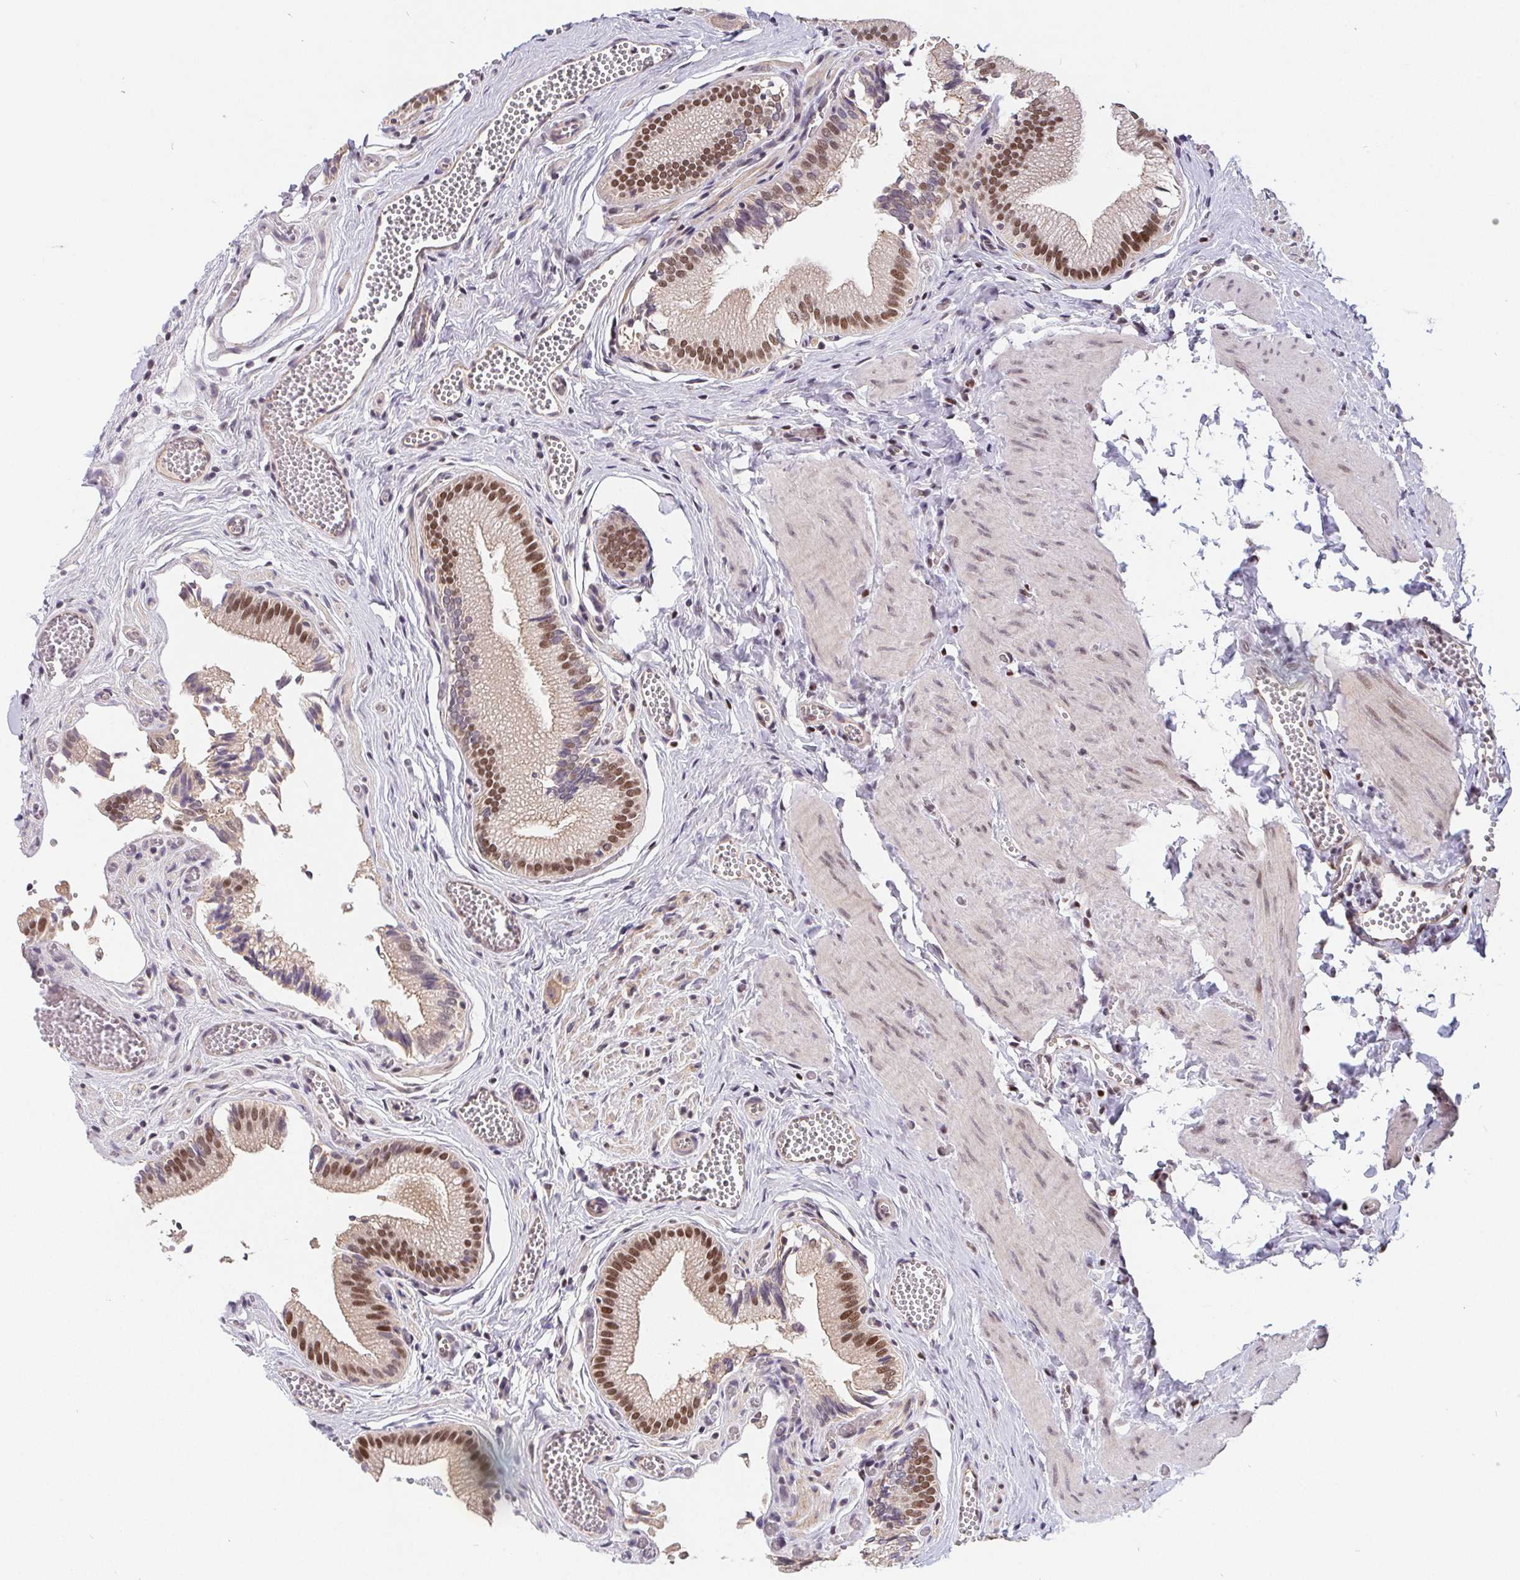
{"staining": {"intensity": "moderate", "quantity": ">75%", "location": "nuclear"}, "tissue": "gallbladder", "cell_type": "Glandular cells", "image_type": "normal", "snomed": [{"axis": "morphology", "description": "Normal tissue, NOS"}, {"axis": "topography", "description": "Gallbladder"}, {"axis": "topography", "description": "Peripheral nerve tissue"}], "caption": "A medium amount of moderate nuclear staining is seen in approximately >75% of glandular cells in unremarkable gallbladder. Ihc stains the protein of interest in brown and the nuclei are stained blue.", "gene": "POU2F1", "patient": {"sex": "male", "age": 17}}